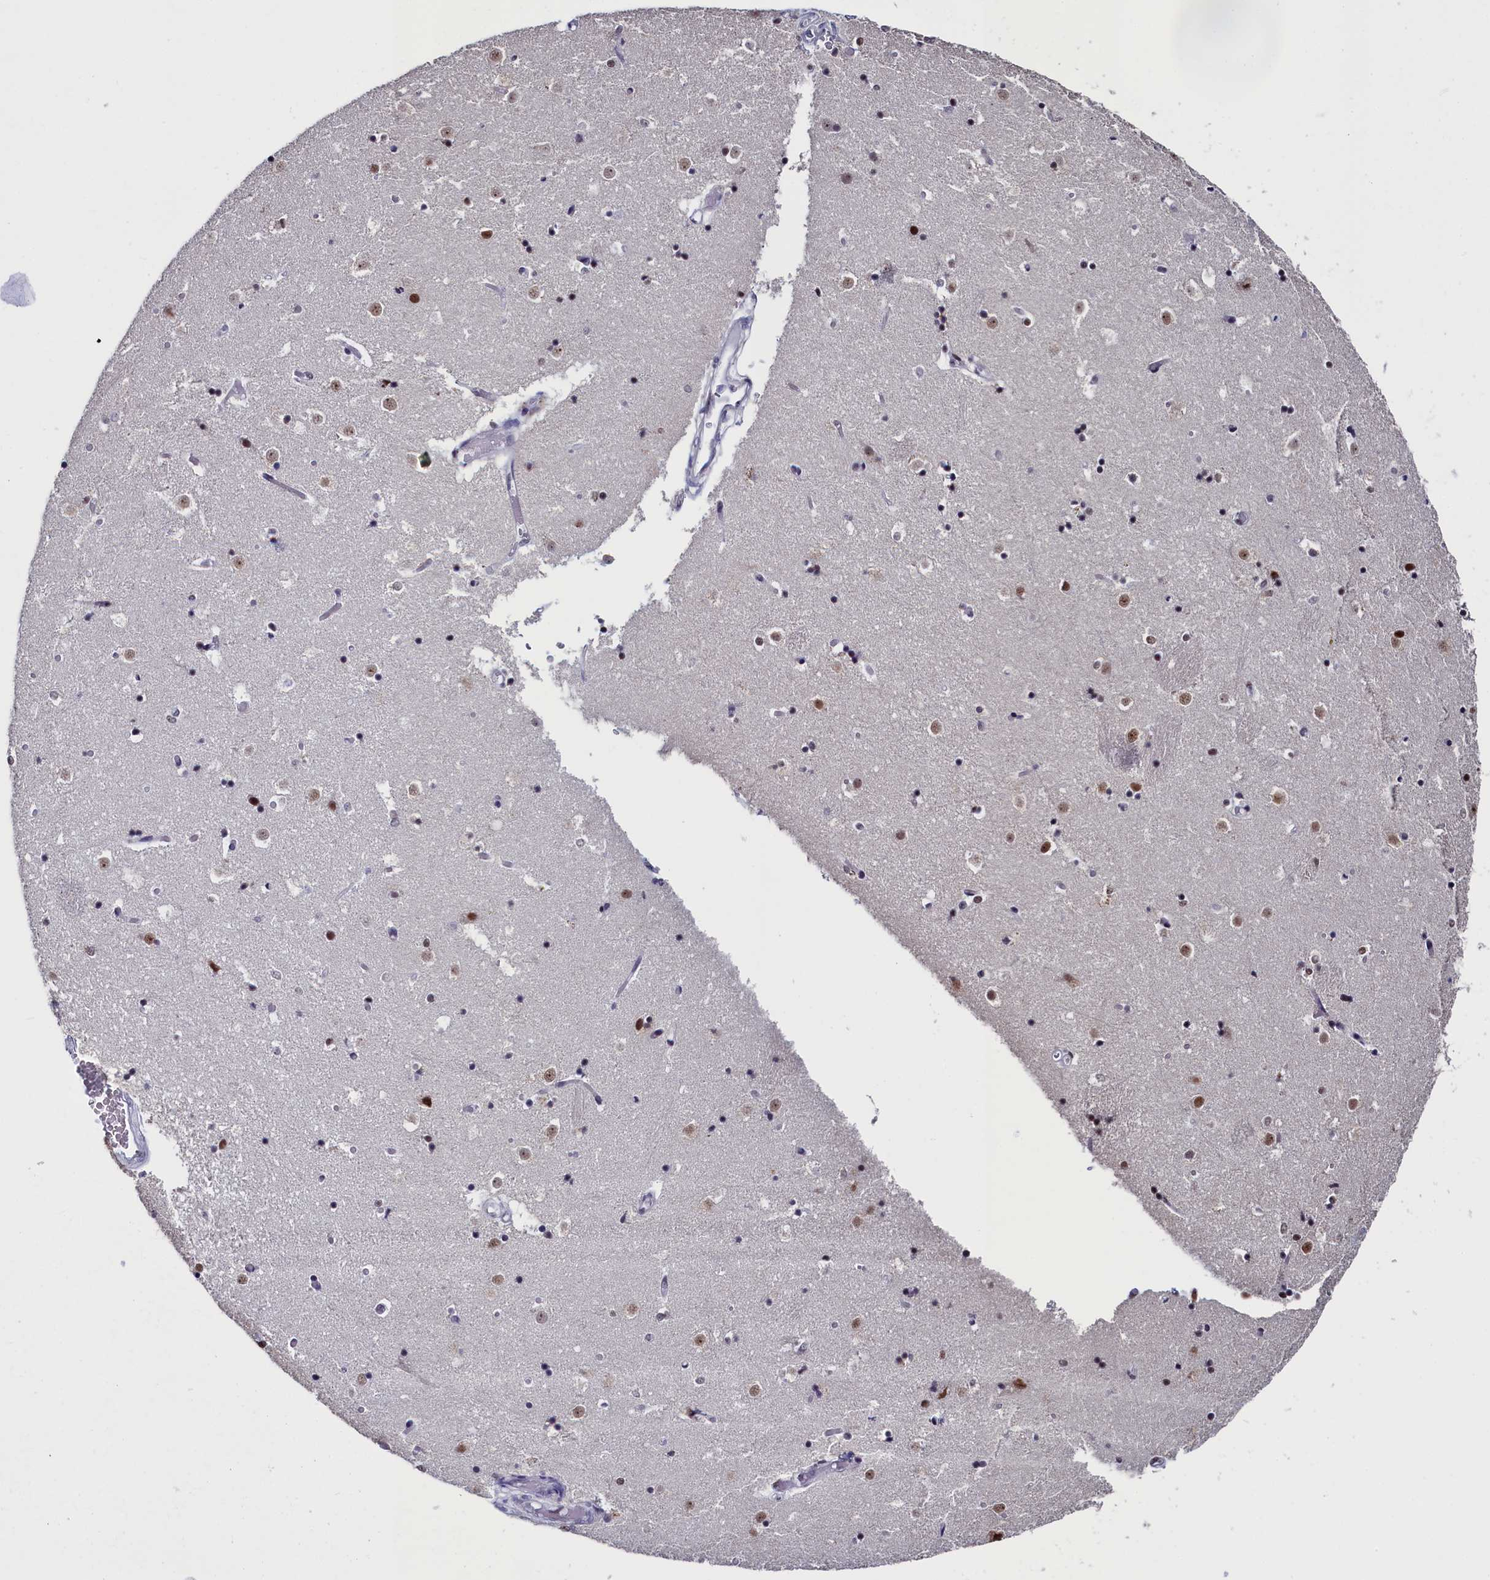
{"staining": {"intensity": "negative", "quantity": "none", "location": "none"}, "tissue": "caudate", "cell_type": "Glial cells", "image_type": "normal", "snomed": [{"axis": "morphology", "description": "Normal tissue, NOS"}, {"axis": "topography", "description": "Lateral ventricle wall"}], "caption": "Immunohistochemistry (IHC) of normal human caudate reveals no expression in glial cells.", "gene": "CD2BP2", "patient": {"sex": "female", "age": 52}}